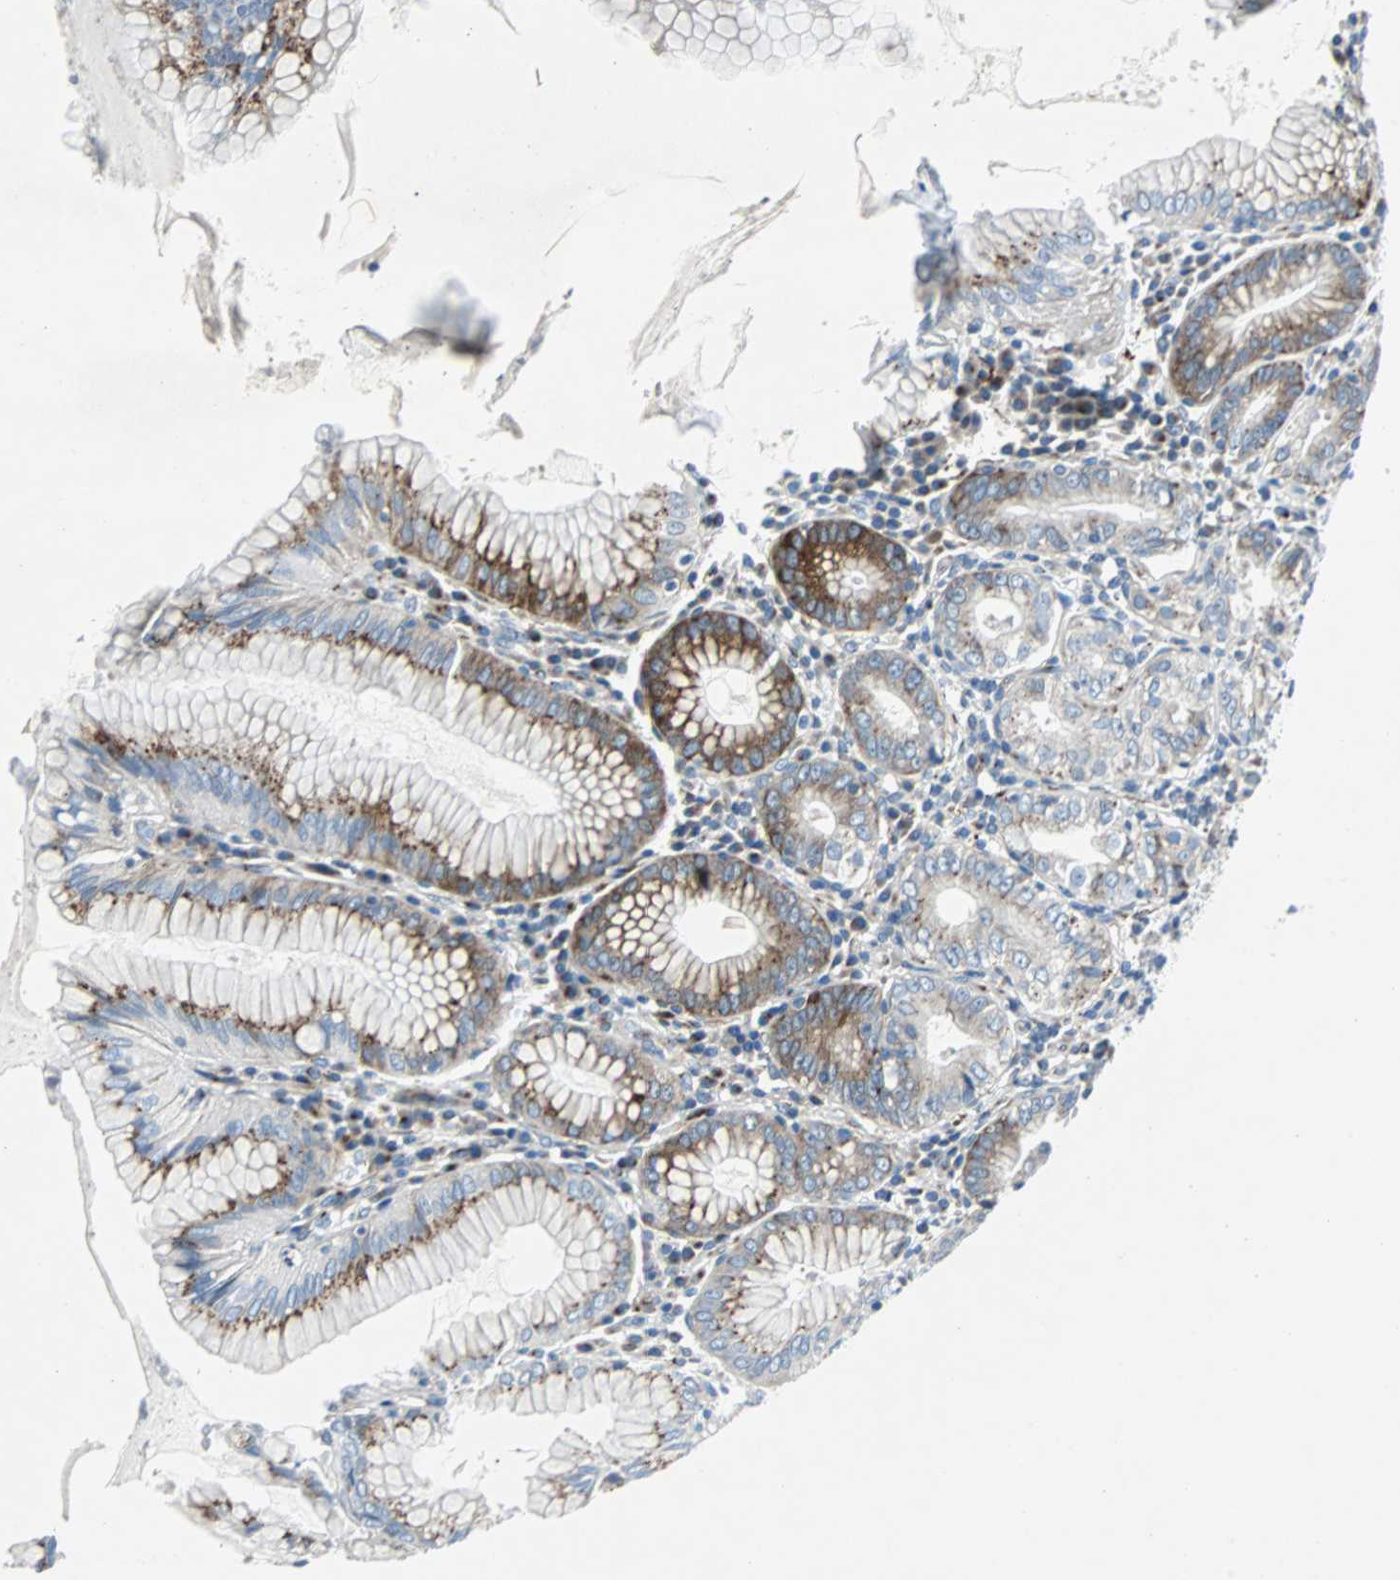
{"staining": {"intensity": "weak", "quantity": "<25%", "location": "cytoplasmic/membranous"}, "tissue": "stomach", "cell_type": "Glandular cells", "image_type": "normal", "snomed": [{"axis": "morphology", "description": "Normal tissue, NOS"}, {"axis": "topography", "description": "Stomach, lower"}], "caption": "Image shows no significant protein staining in glandular cells of unremarkable stomach. The staining is performed using DAB (3,3'-diaminobenzidine) brown chromogen with nuclei counter-stained in using hematoxylin.", "gene": "BBC3", "patient": {"sex": "female", "age": 76}}